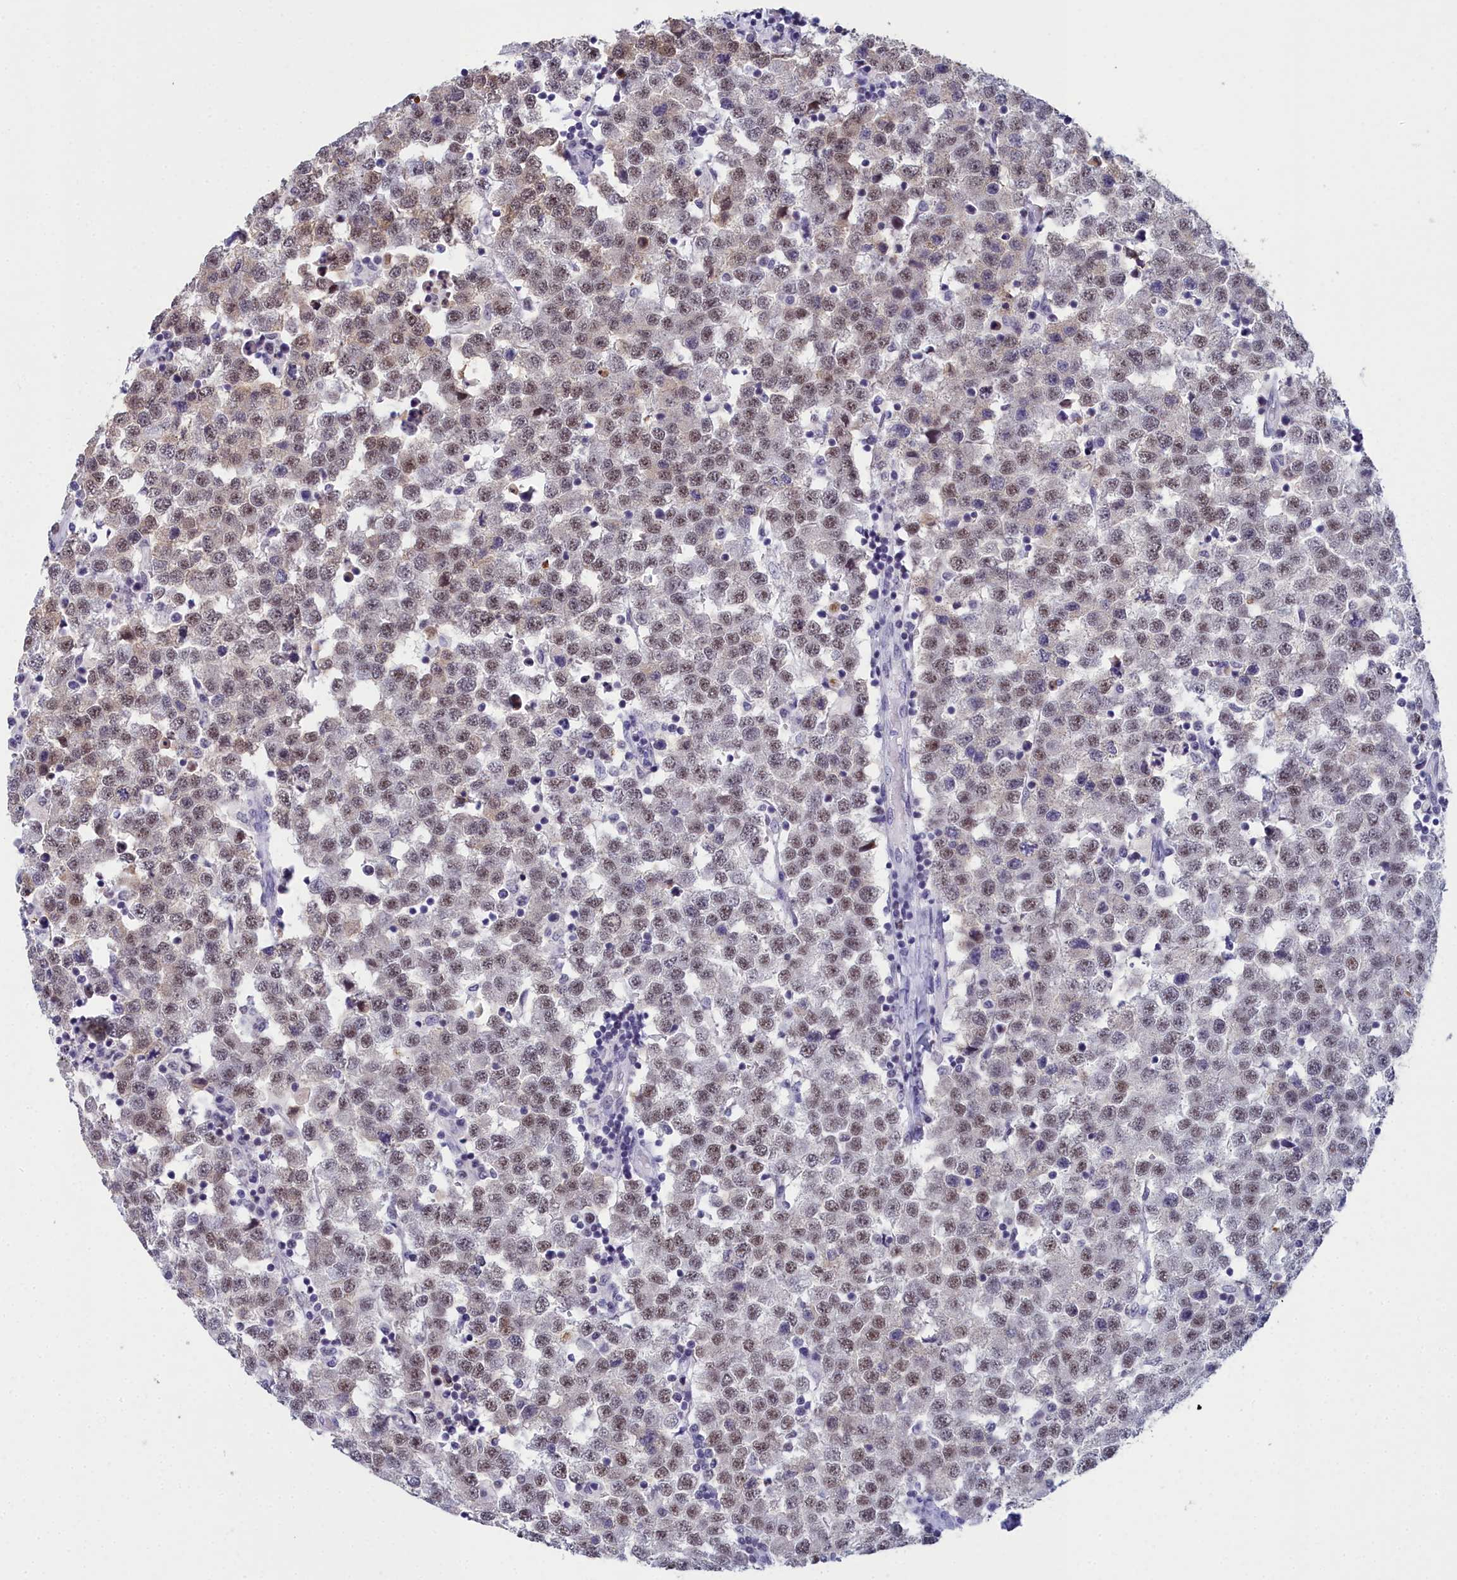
{"staining": {"intensity": "moderate", "quantity": "<25%", "location": "nuclear"}, "tissue": "testis cancer", "cell_type": "Tumor cells", "image_type": "cancer", "snomed": [{"axis": "morphology", "description": "Seminoma, NOS"}, {"axis": "topography", "description": "Testis"}], "caption": "Seminoma (testis) tissue exhibits moderate nuclear positivity in about <25% of tumor cells Immunohistochemistry stains the protein in brown and the nuclei are stained blue.", "gene": "CCDC97", "patient": {"sex": "male", "age": 34}}